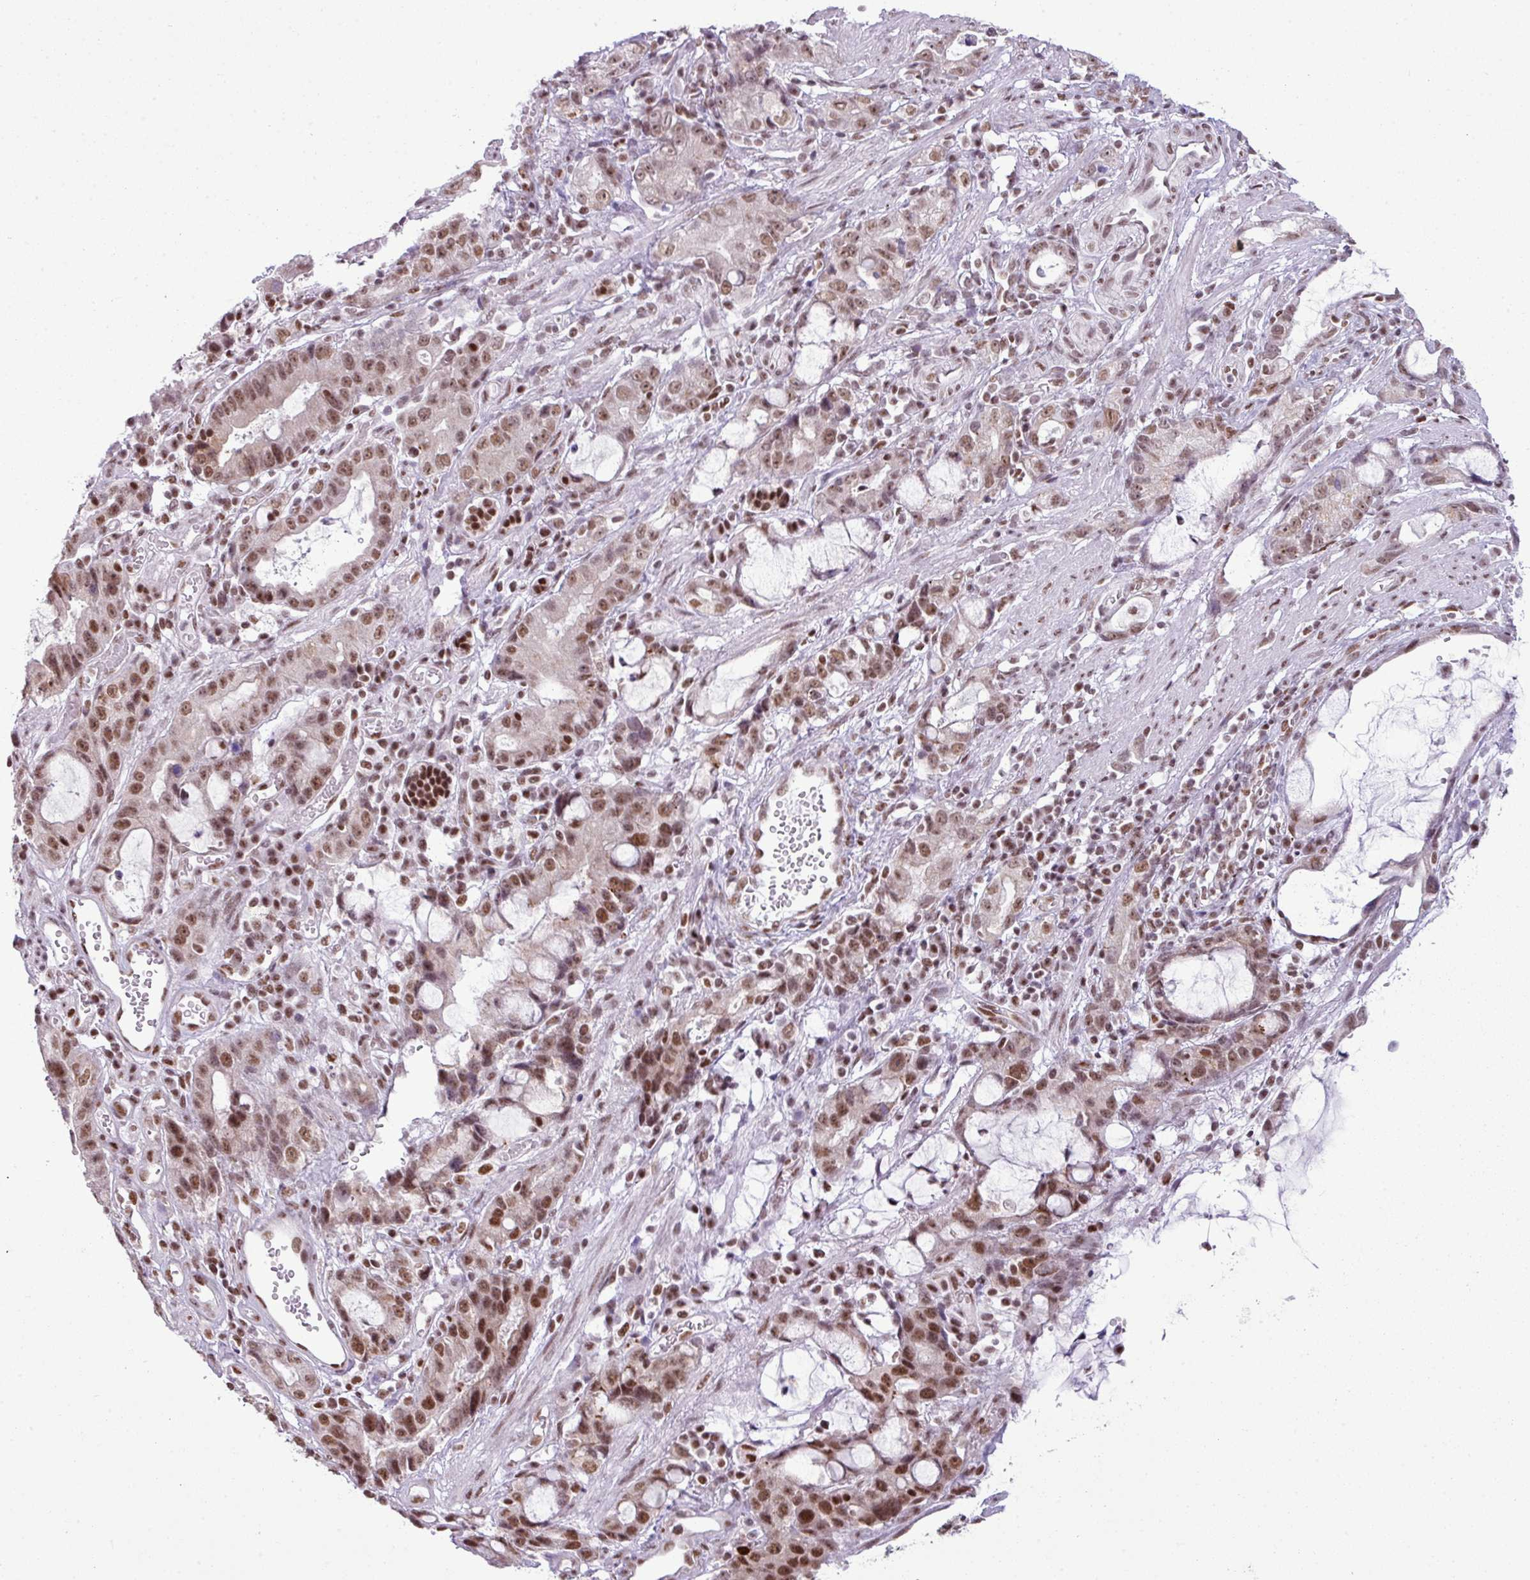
{"staining": {"intensity": "moderate", "quantity": ">75%", "location": "nuclear"}, "tissue": "stomach cancer", "cell_type": "Tumor cells", "image_type": "cancer", "snomed": [{"axis": "morphology", "description": "Adenocarcinoma, NOS"}, {"axis": "topography", "description": "Stomach"}], "caption": "Brown immunohistochemical staining in human adenocarcinoma (stomach) exhibits moderate nuclear expression in approximately >75% of tumor cells.", "gene": "ARL6IP4", "patient": {"sex": "male", "age": 55}}